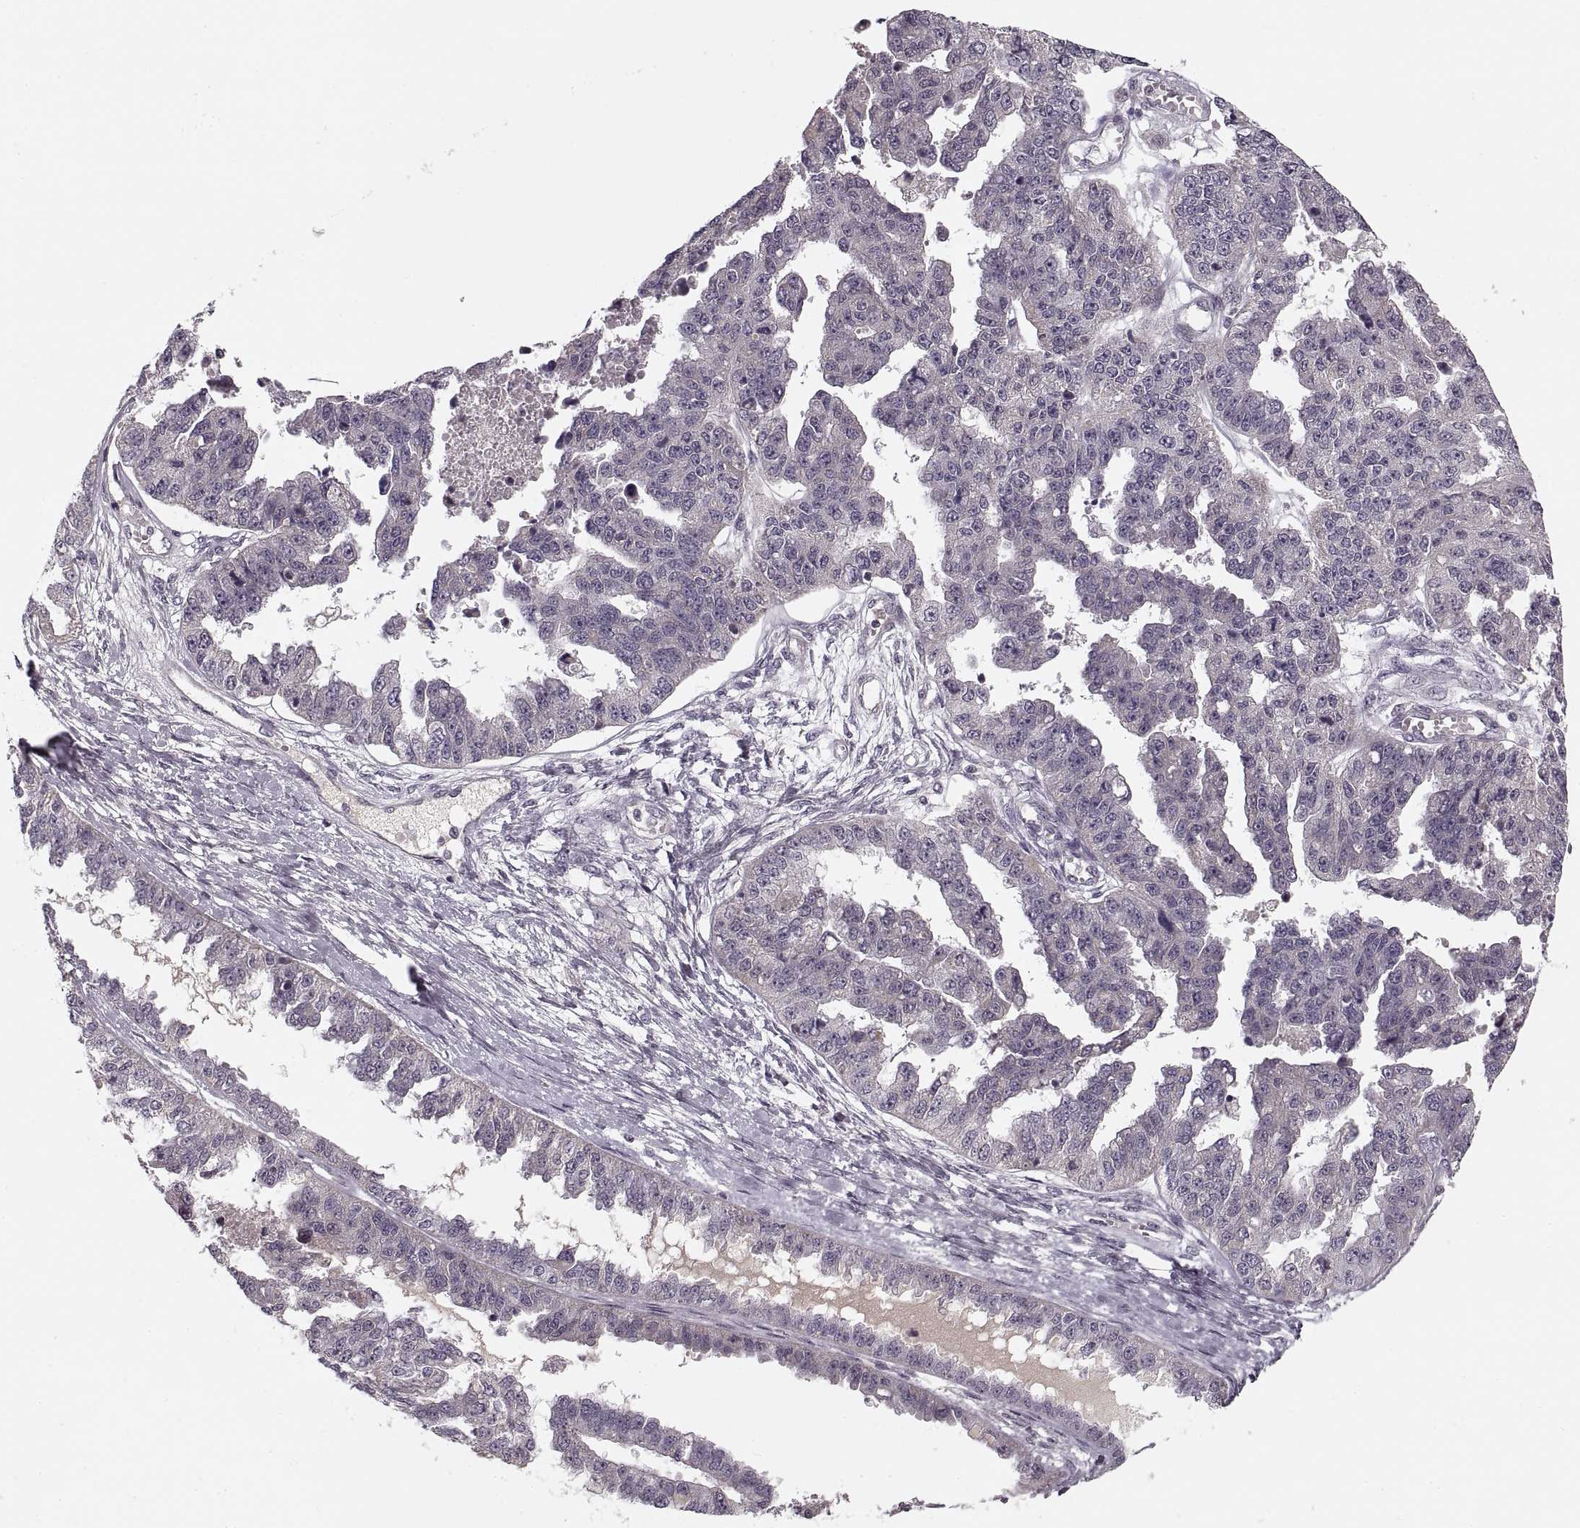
{"staining": {"intensity": "negative", "quantity": "none", "location": "none"}, "tissue": "ovarian cancer", "cell_type": "Tumor cells", "image_type": "cancer", "snomed": [{"axis": "morphology", "description": "Cystadenocarcinoma, serous, NOS"}, {"axis": "topography", "description": "Ovary"}], "caption": "An IHC micrograph of serous cystadenocarcinoma (ovarian) is shown. There is no staining in tumor cells of serous cystadenocarcinoma (ovarian).", "gene": "ASIC3", "patient": {"sex": "female", "age": 58}}